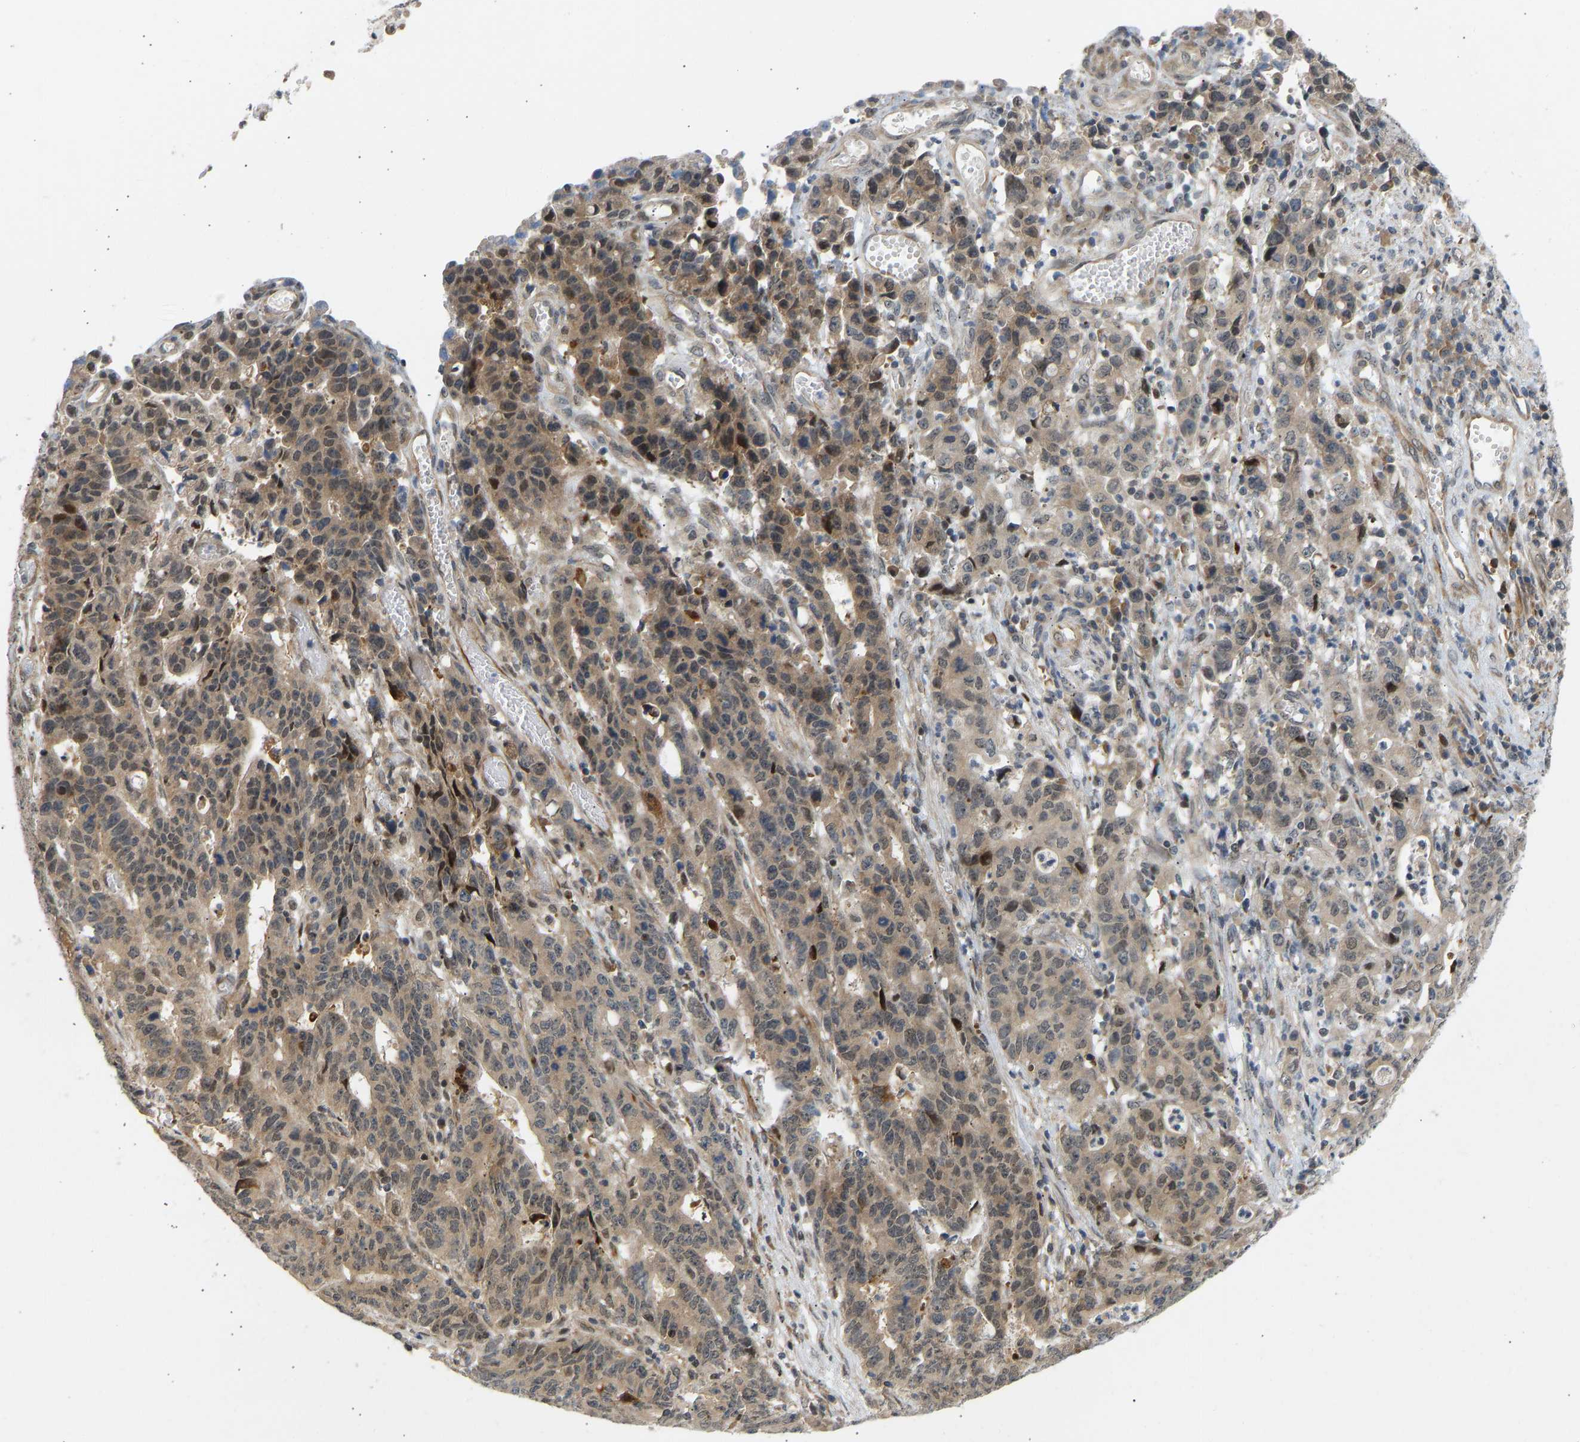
{"staining": {"intensity": "moderate", "quantity": ">75%", "location": "cytoplasmic/membranous"}, "tissue": "stomach cancer", "cell_type": "Tumor cells", "image_type": "cancer", "snomed": [{"axis": "morphology", "description": "Adenocarcinoma, NOS"}, {"axis": "topography", "description": "Stomach, upper"}], "caption": "Human adenocarcinoma (stomach) stained with a brown dye reveals moderate cytoplasmic/membranous positive positivity in about >75% of tumor cells.", "gene": "BAG1", "patient": {"sex": "male", "age": 69}}